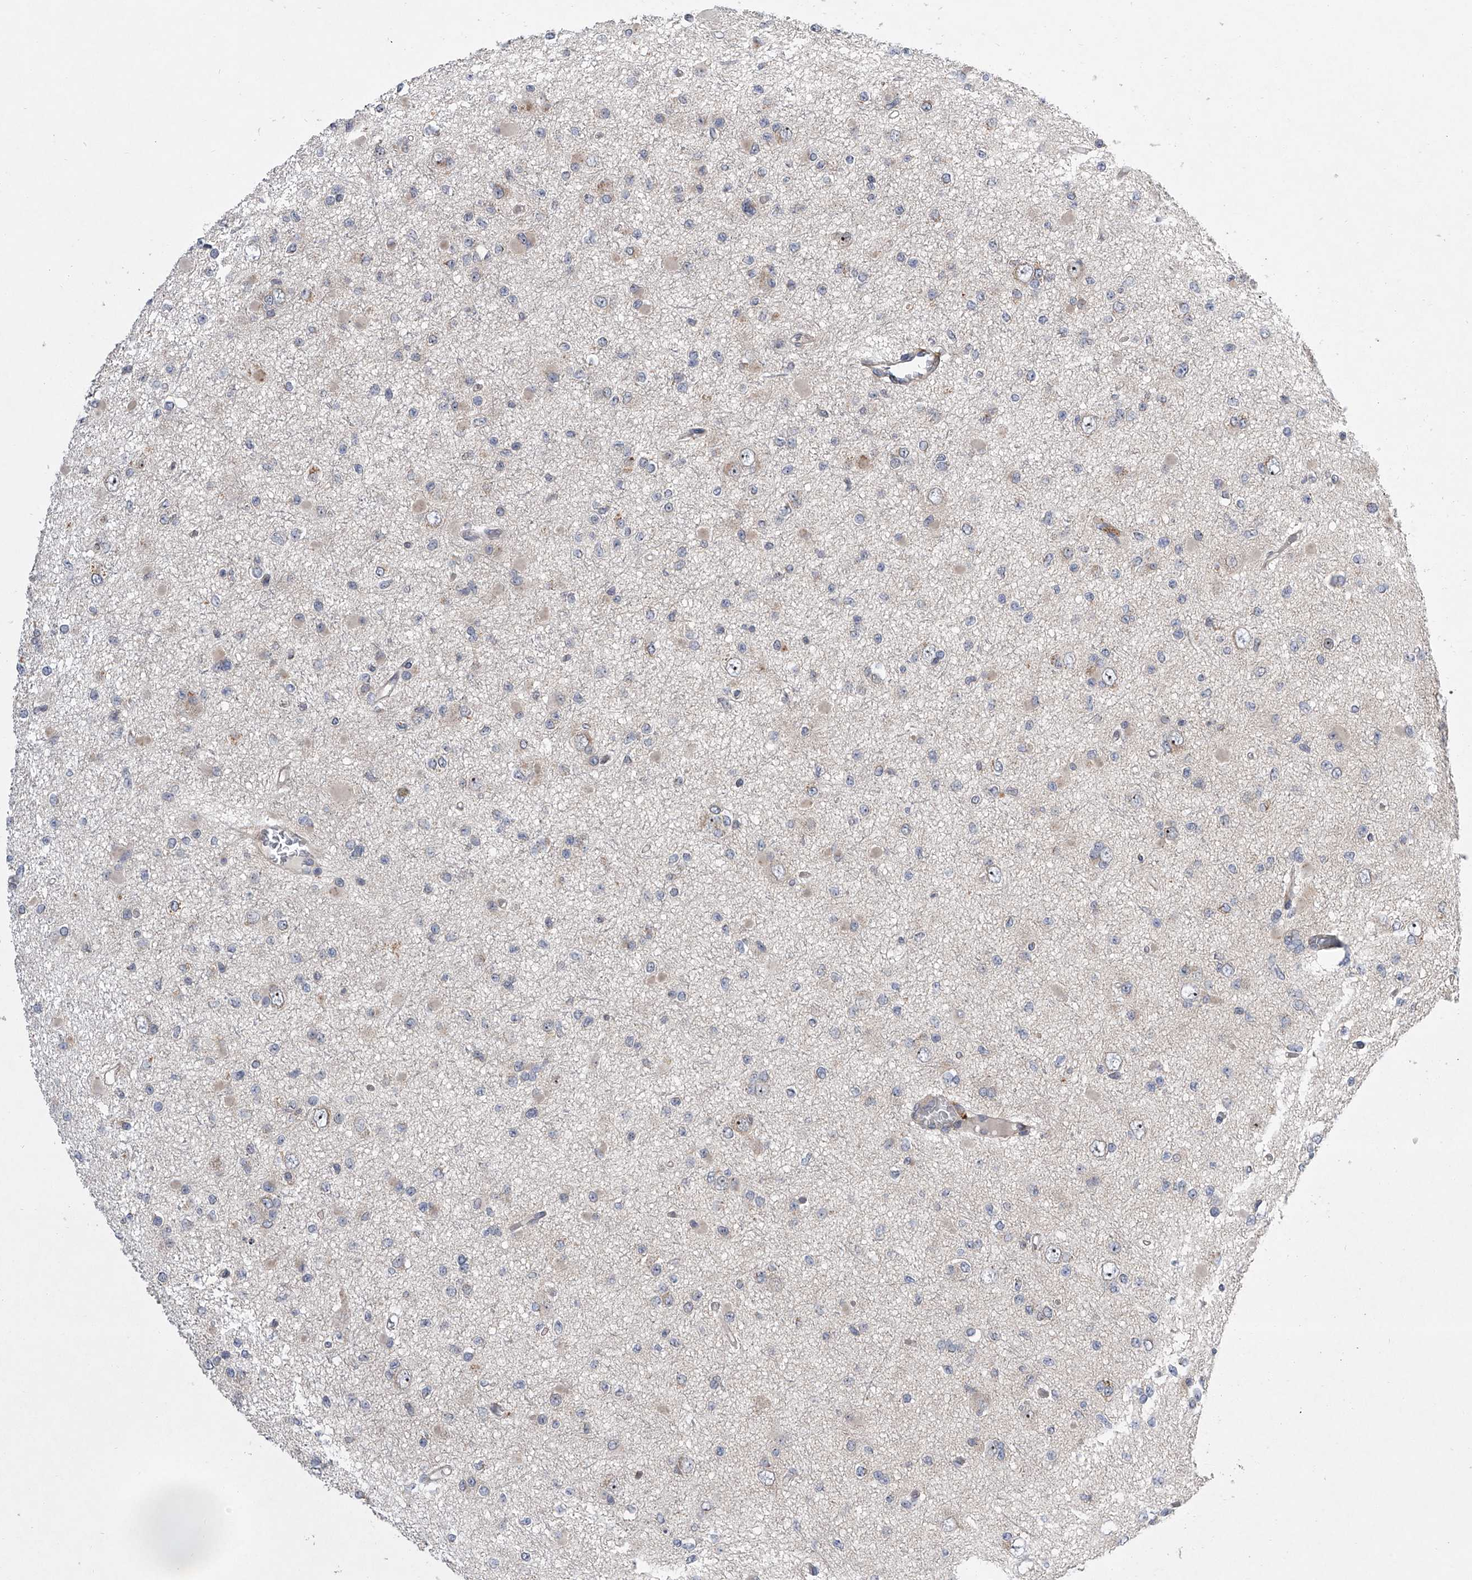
{"staining": {"intensity": "negative", "quantity": "none", "location": "none"}, "tissue": "glioma", "cell_type": "Tumor cells", "image_type": "cancer", "snomed": [{"axis": "morphology", "description": "Glioma, malignant, Low grade"}, {"axis": "topography", "description": "Brain"}], "caption": "This image is of malignant glioma (low-grade) stained with IHC to label a protein in brown with the nuclei are counter-stained blue. There is no expression in tumor cells. Brightfield microscopy of immunohistochemistry stained with DAB (3,3'-diaminobenzidine) (brown) and hematoxylin (blue), captured at high magnification.", "gene": "DLGAP2", "patient": {"sex": "female", "age": 22}}